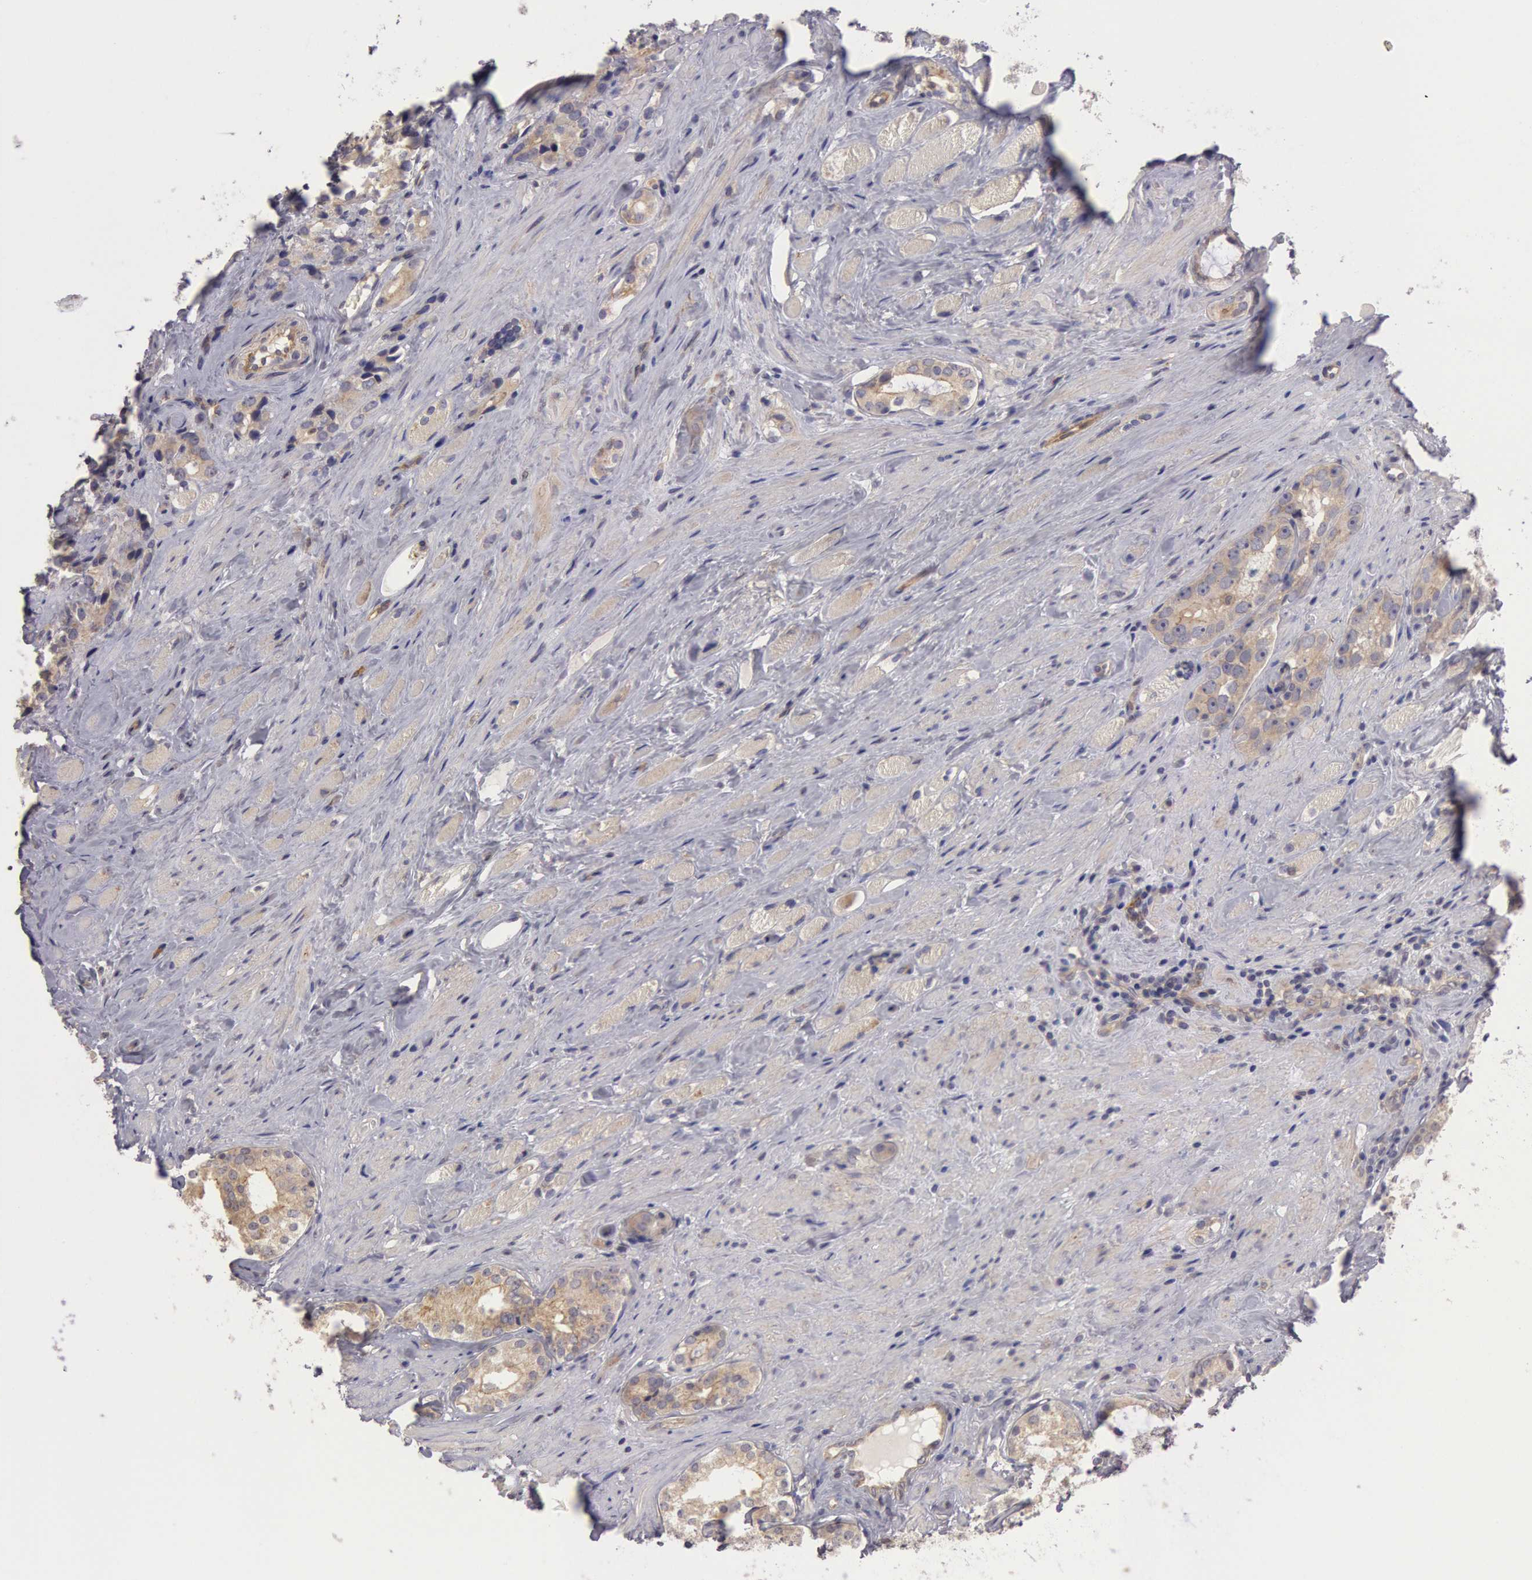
{"staining": {"intensity": "negative", "quantity": "none", "location": "none"}, "tissue": "prostate cancer", "cell_type": "Tumor cells", "image_type": "cancer", "snomed": [{"axis": "morphology", "description": "Adenocarcinoma, Medium grade"}, {"axis": "topography", "description": "Prostate"}], "caption": "The immunohistochemistry image has no significant positivity in tumor cells of prostate cancer tissue.", "gene": "AMOTL1", "patient": {"sex": "male", "age": 73}}